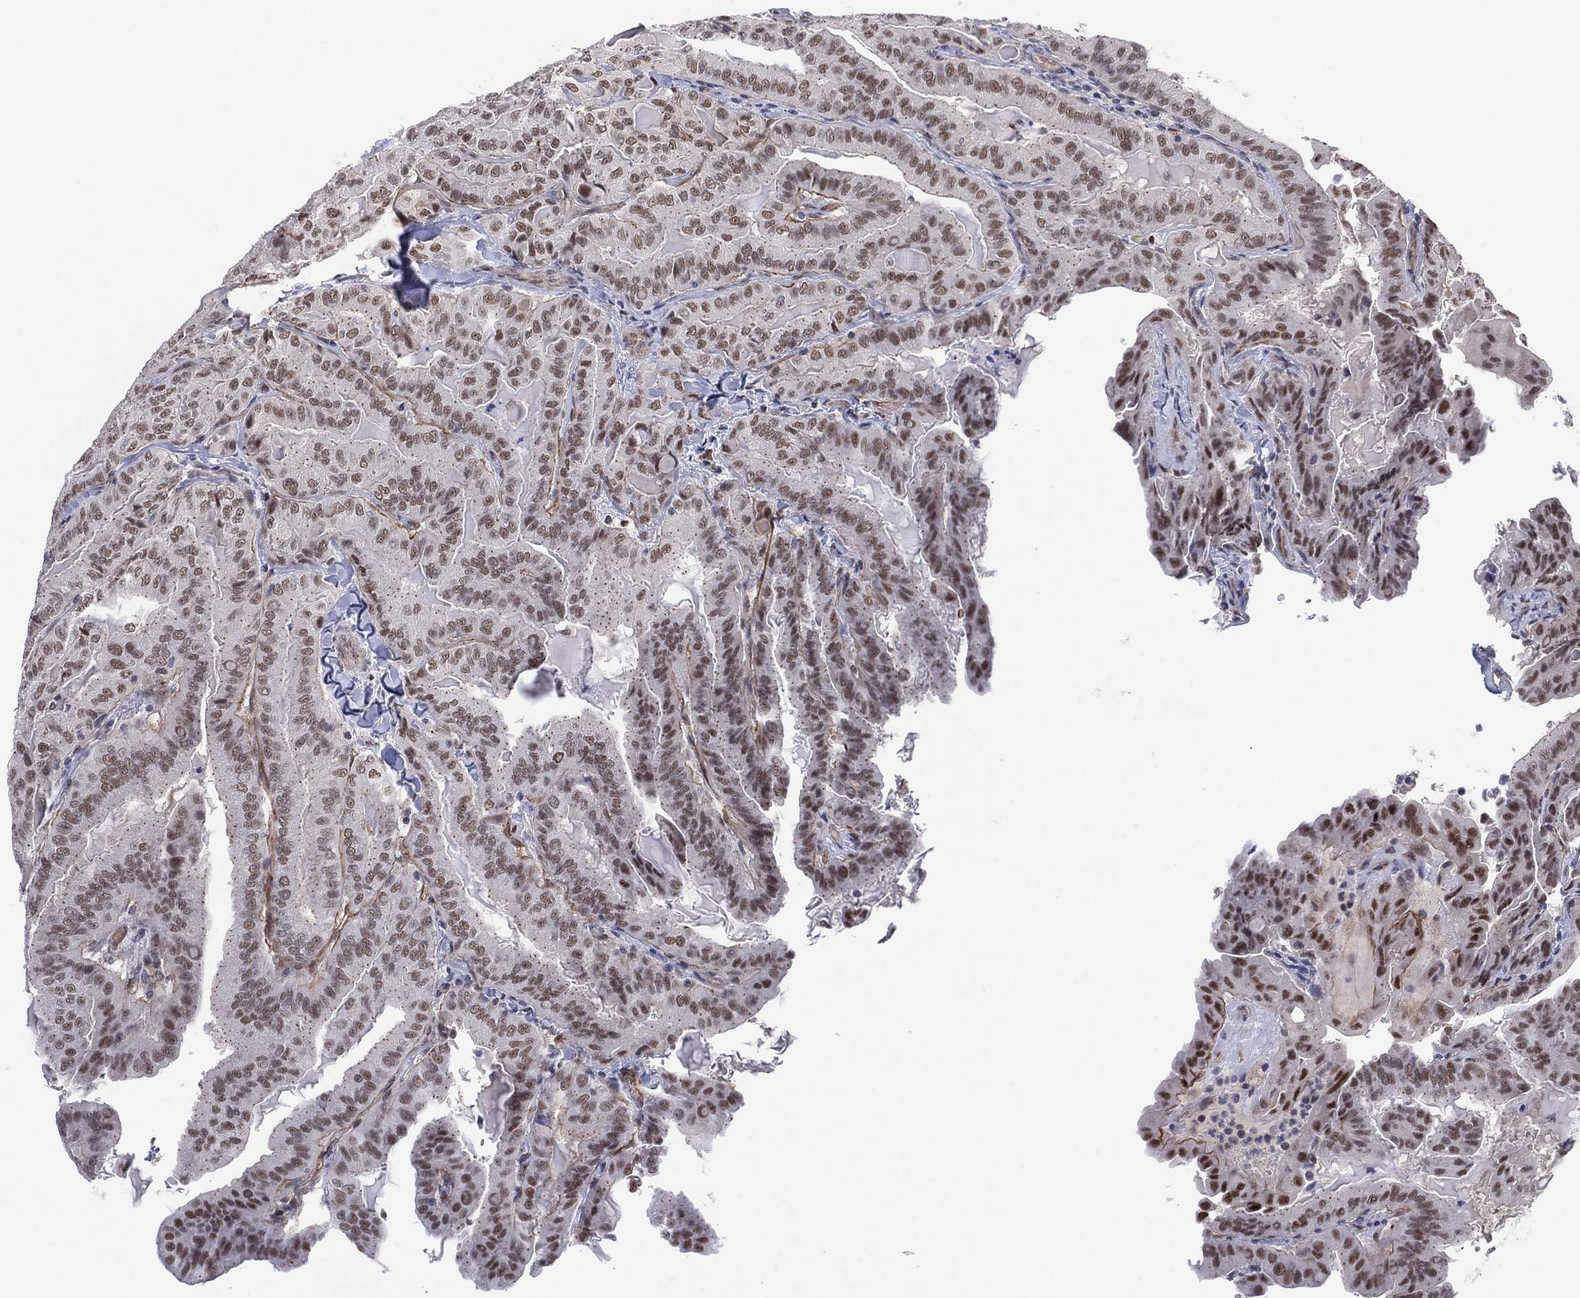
{"staining": {"intensity": "moderate", "quantity": "25%-75%", "location": "nuclear"}, "tissue": "thyroid cancer", "cell_type": "Tumor cells", "image_type": "cancer", "snomed": [{"axis": "morphology", "description": "Papillary adenocarcinoma, NOS"}, {"axis": "topography", "description": "Thyroid gland"}], "caption": "Protein expression analysis of human thyroid papillary adenocarcinoma reveals moderate nuclear expression in approximately 25%-75% of tumor cells.", "gene": "GSE1", "patient": {"sex": "female", "age": 68}}